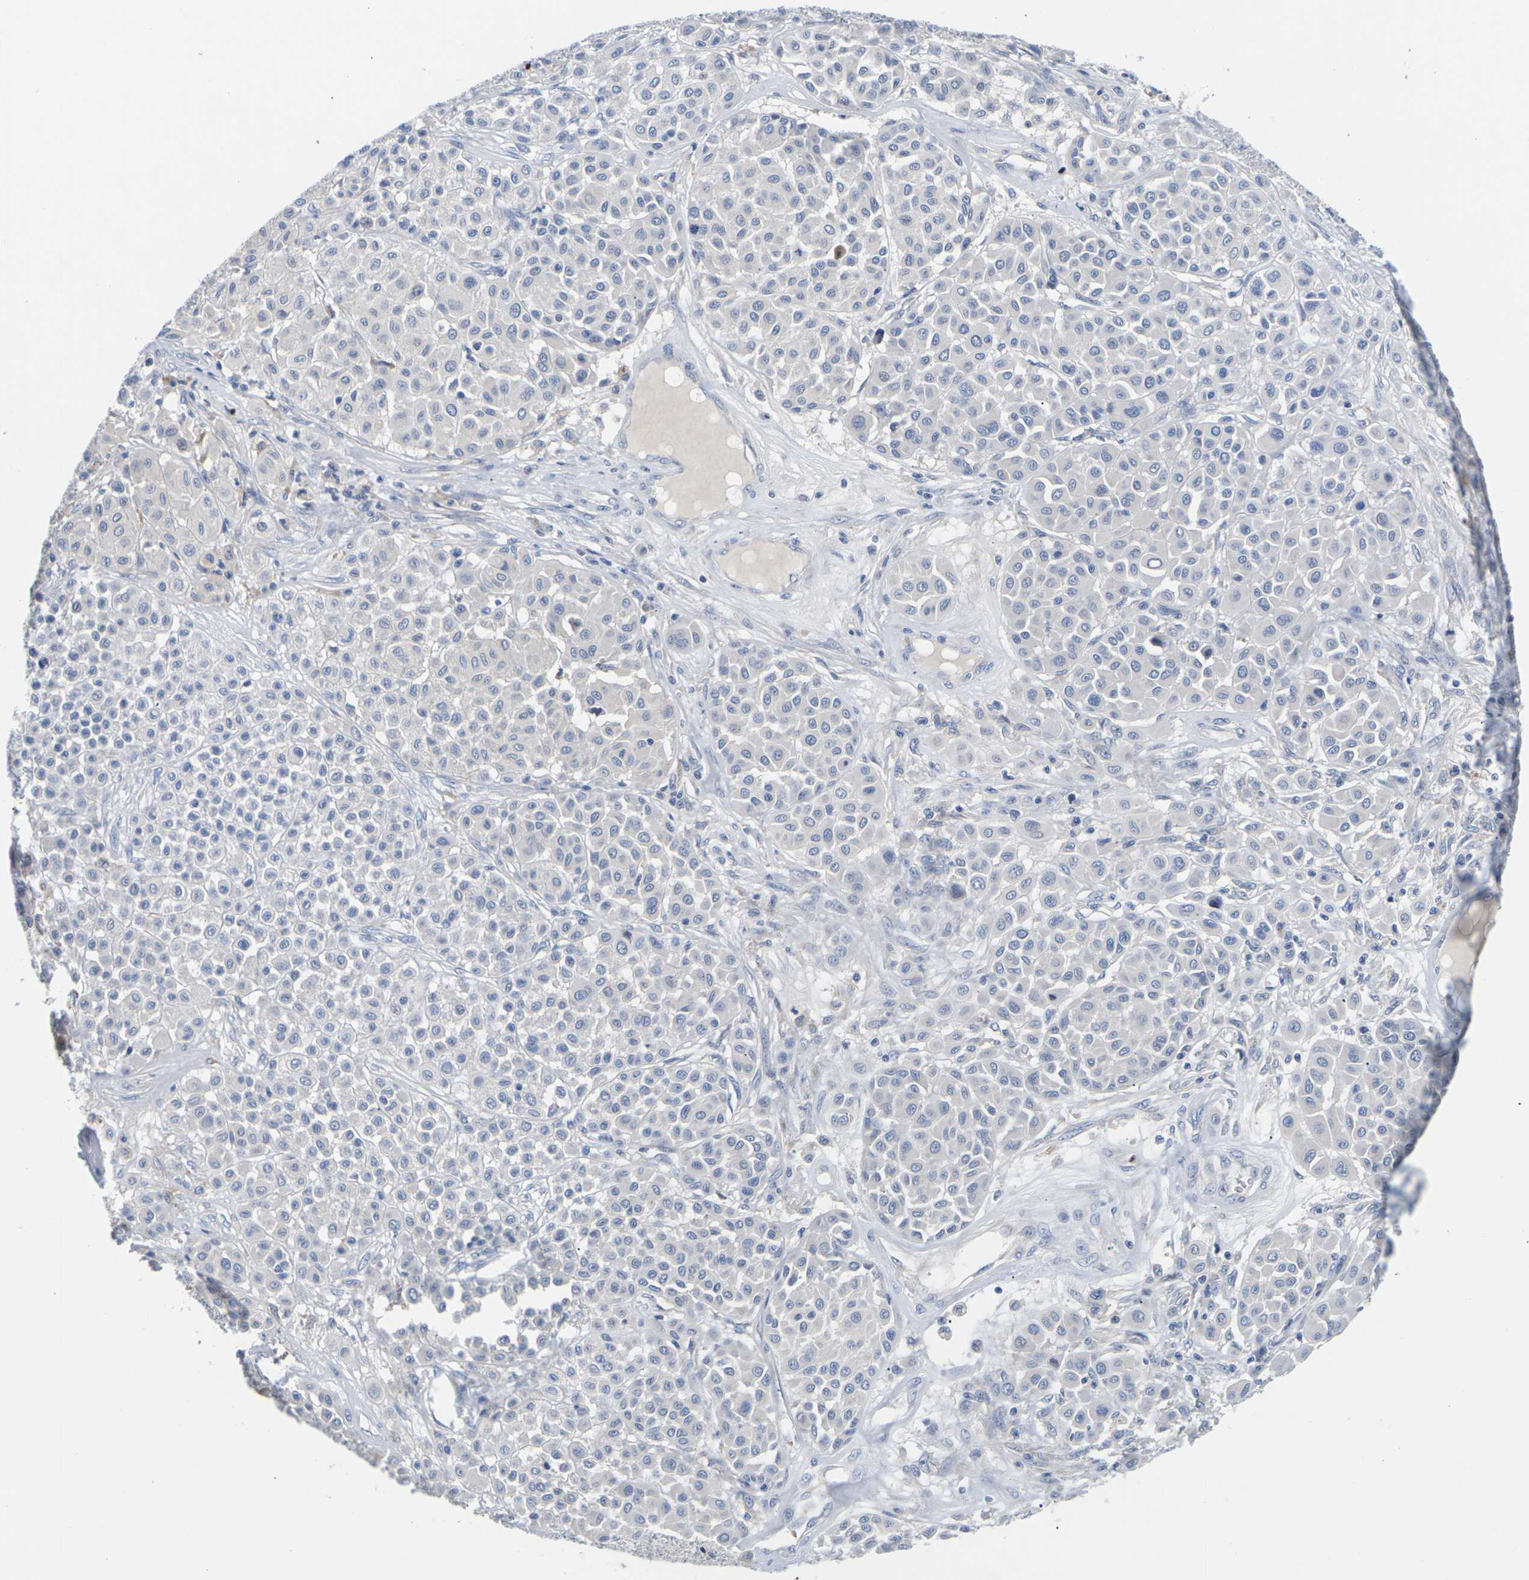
{"staining": {"intensity": "negative", "quantity": "none", "location": "none"}, "tissue": "melanoma", "cell_type": "Tumor cells", "image_type": "cancer", "snomed": [{"axis": "morphology", "description": "Malignant melanoma, Metastatic site"}, {"axis": "topography", "description": "Soft tissue"}], "caption": "The immunohistochemistry histopathology image has no significant staining in tumor cells of melanoma tissue. (DAB immunohistochemistry with hematoxylin counter stain).", "gene": "TMCO4", "patient": {"sex": "male", "age": 41}}